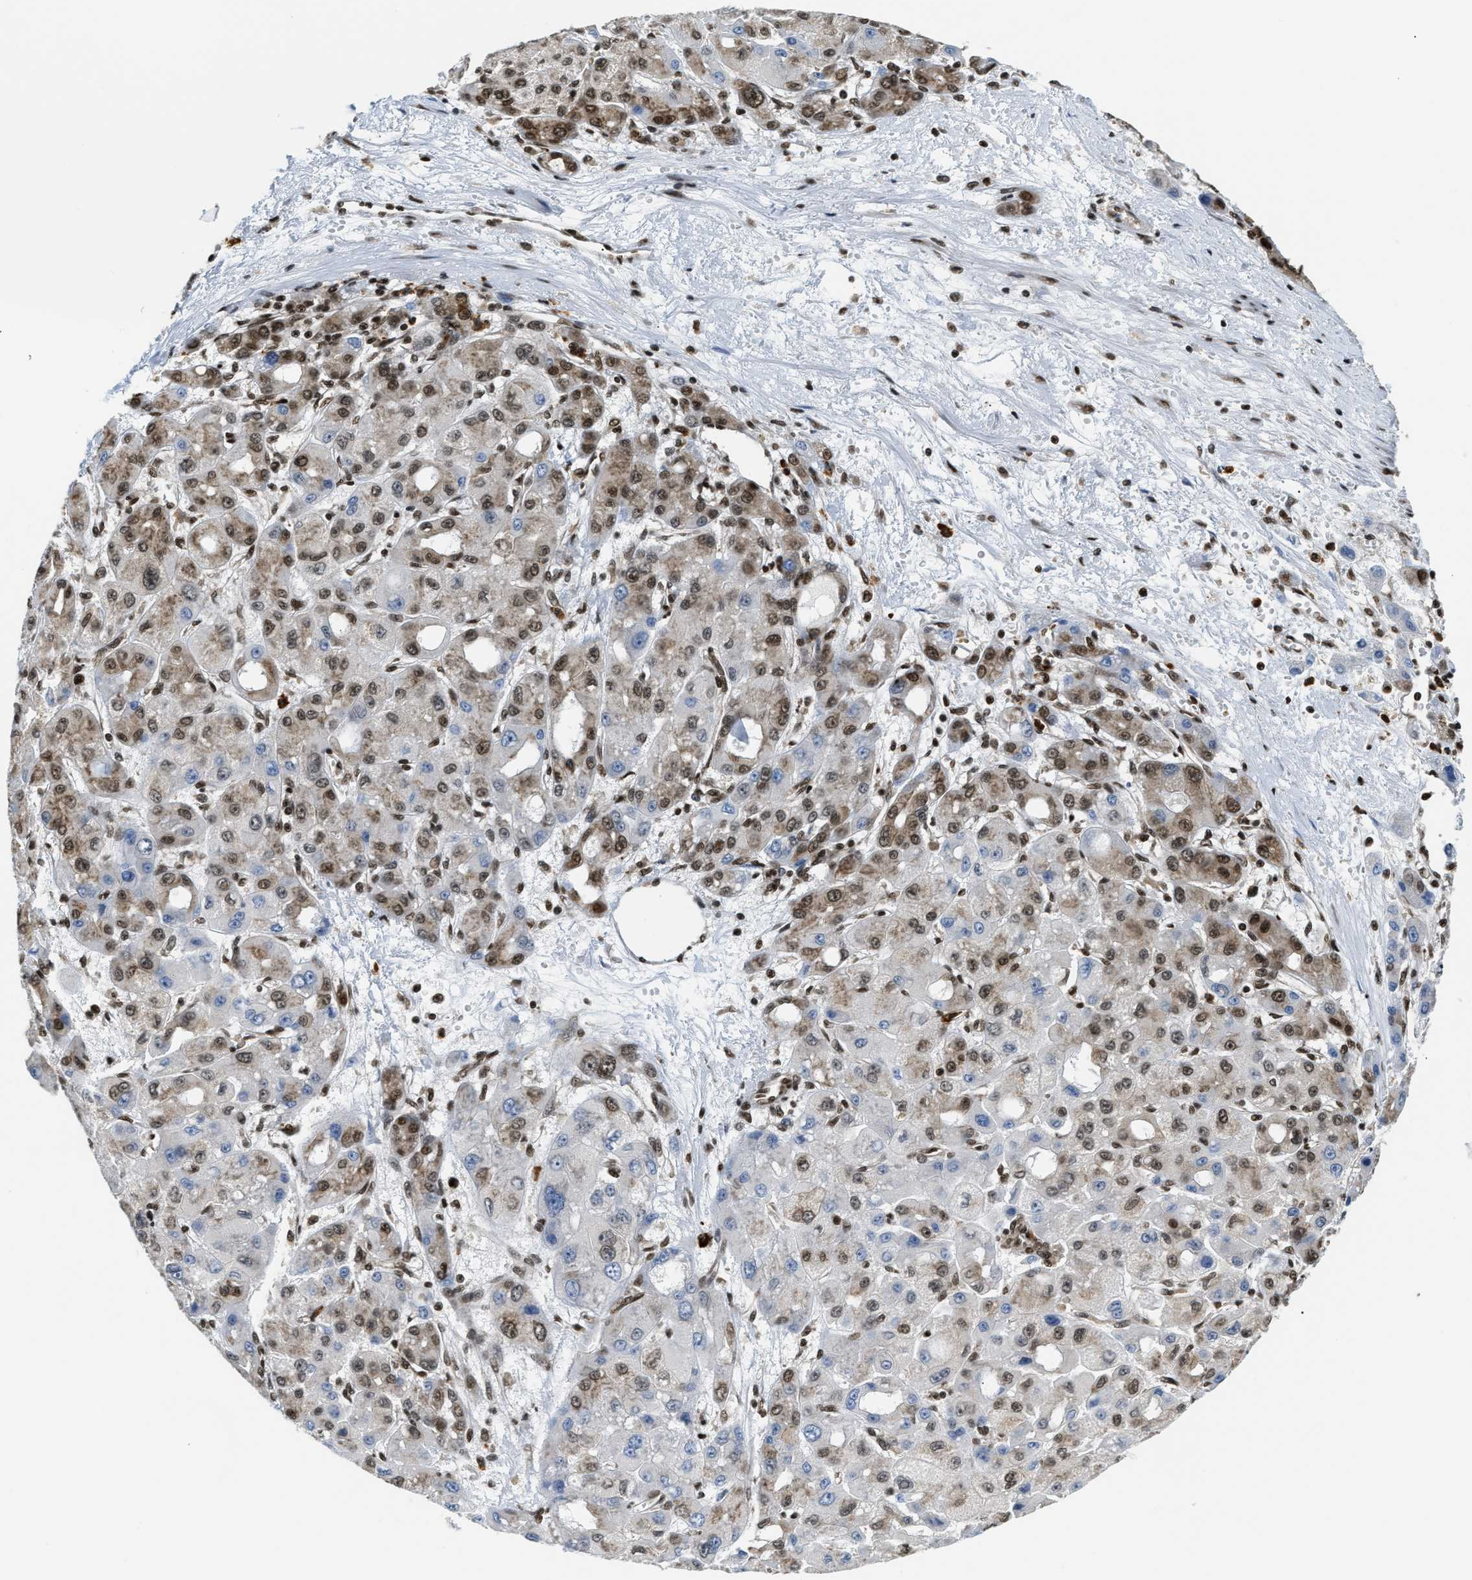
{"staining": {"intensity": "moderate", "quantity": "25%-75%", "location": "cytoplasmic/membranous,nuclear"}, "tissue": "liver cancer", "cell_type": "Tumor cells", "image_type": "cancer", "snomed": [{"axis": "morphology", "description": "Carcinoma, Hepatocellular, NOS"}, {"axis": "topography", "description": "Liver"}], "caption": "Immunohistochemical staining of hepatocellular carcinoma (liver) demonstrates medium levels of moderate cytoplasmic/membranous and nuclear positivity in approximately 25%-75% of tumor cells. The protein is shown in brown color, while the nuclei are stained blue.", "gene": "CCNDBP1", "patient": {"sex": "male", "age": 55}}